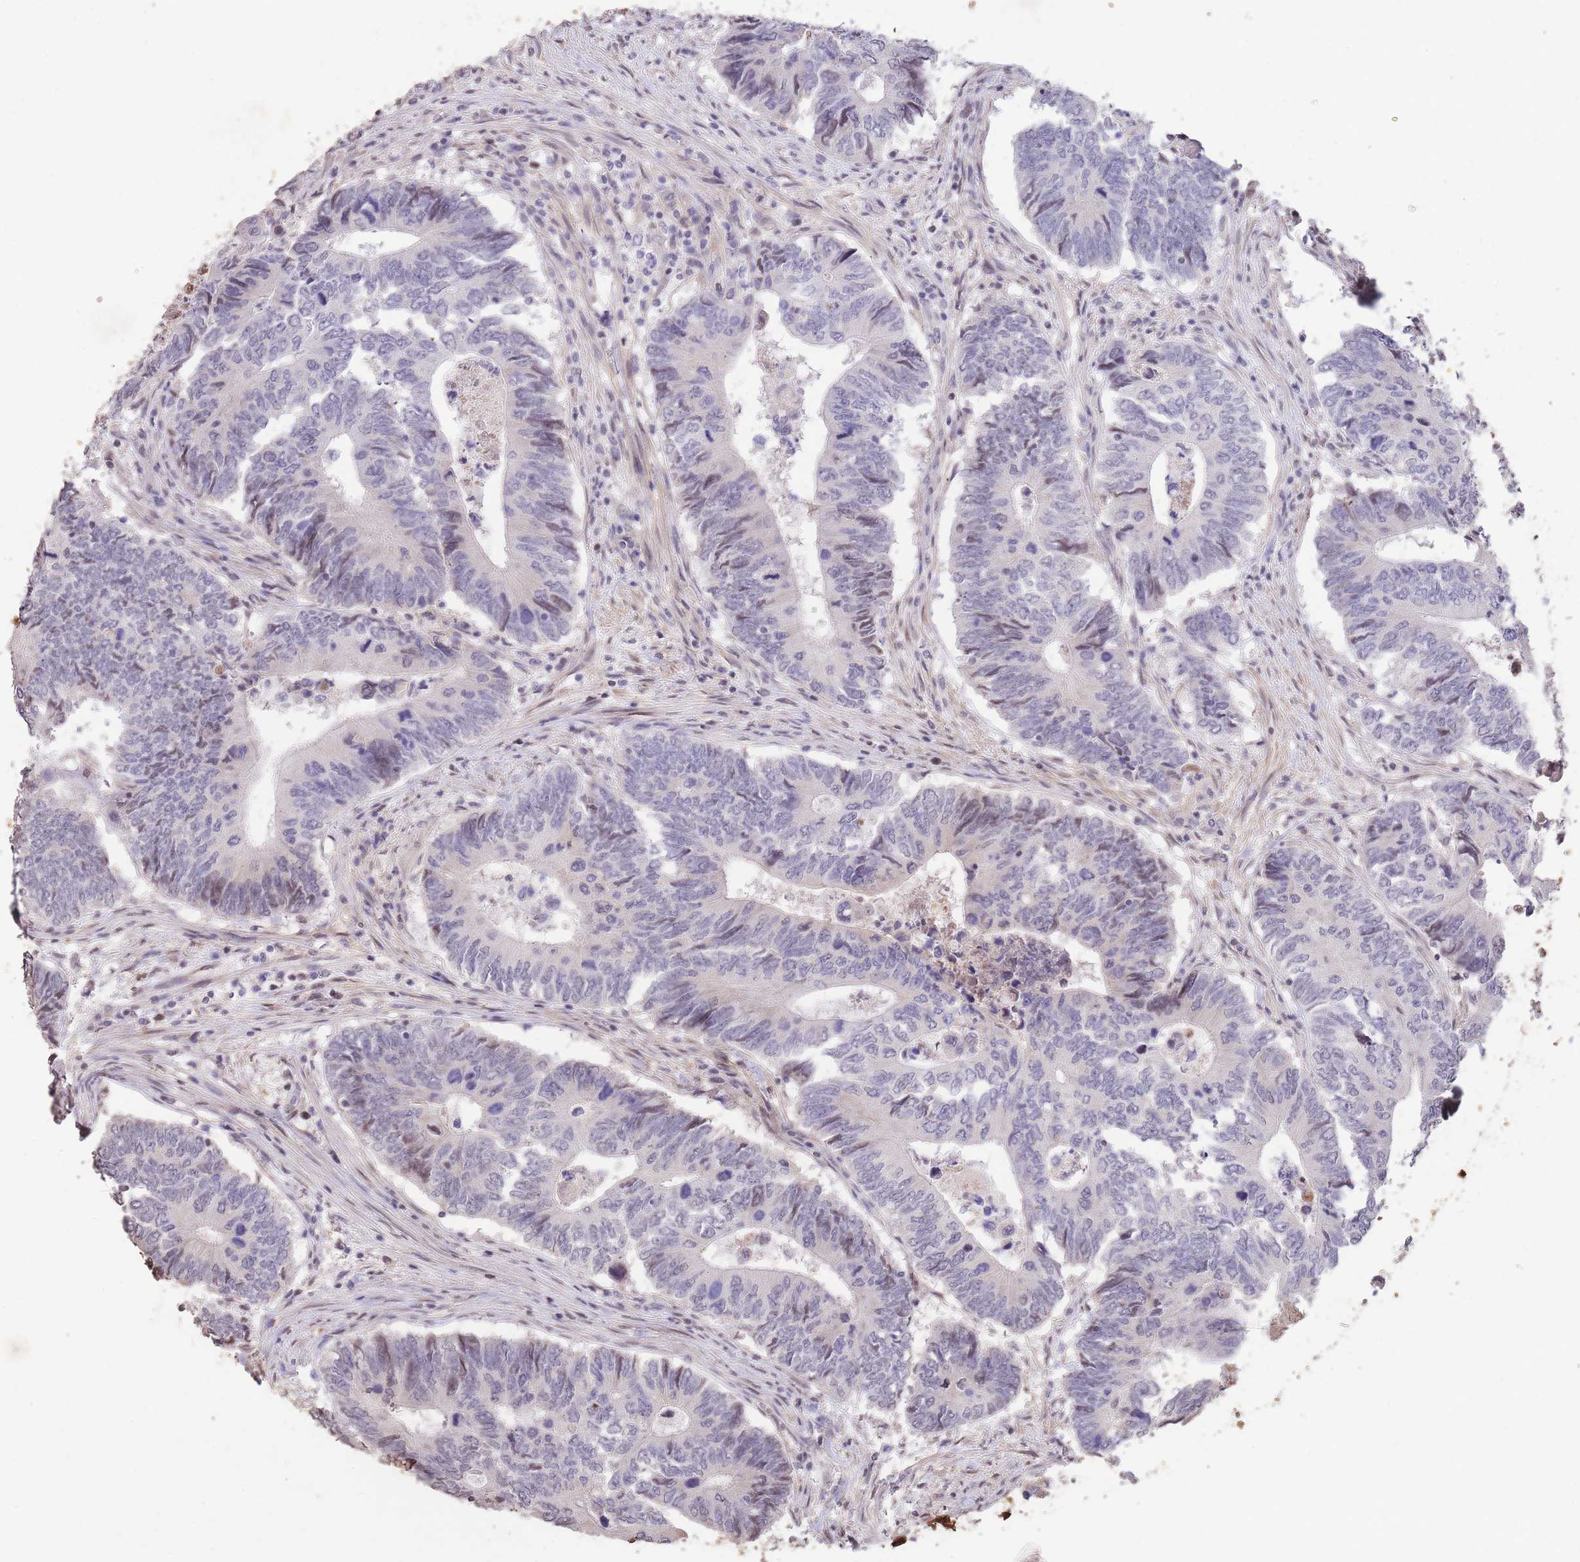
{"staining": {"intensity": "negative", "quantity": "none", "location": "none"}, "tissue": "colorectal cancer", "cell_type": "Tumor cells", "image_type": "cancer", "snomed": [{"axis": "morphology", "description": "Adenocarcinoma, NOS"}, {"axis": "topography", "description": "Colon"}], "caption": "Immunohistochemistry (IHC) image of neoplastic tissue: human colorectal adenocarcinoma stained with DAB reveals no significant protein staining in tumor cells. Nuclei are stained in blue.", "gene": "RGS14", "patient": {"sex": "male", "age": 87}}